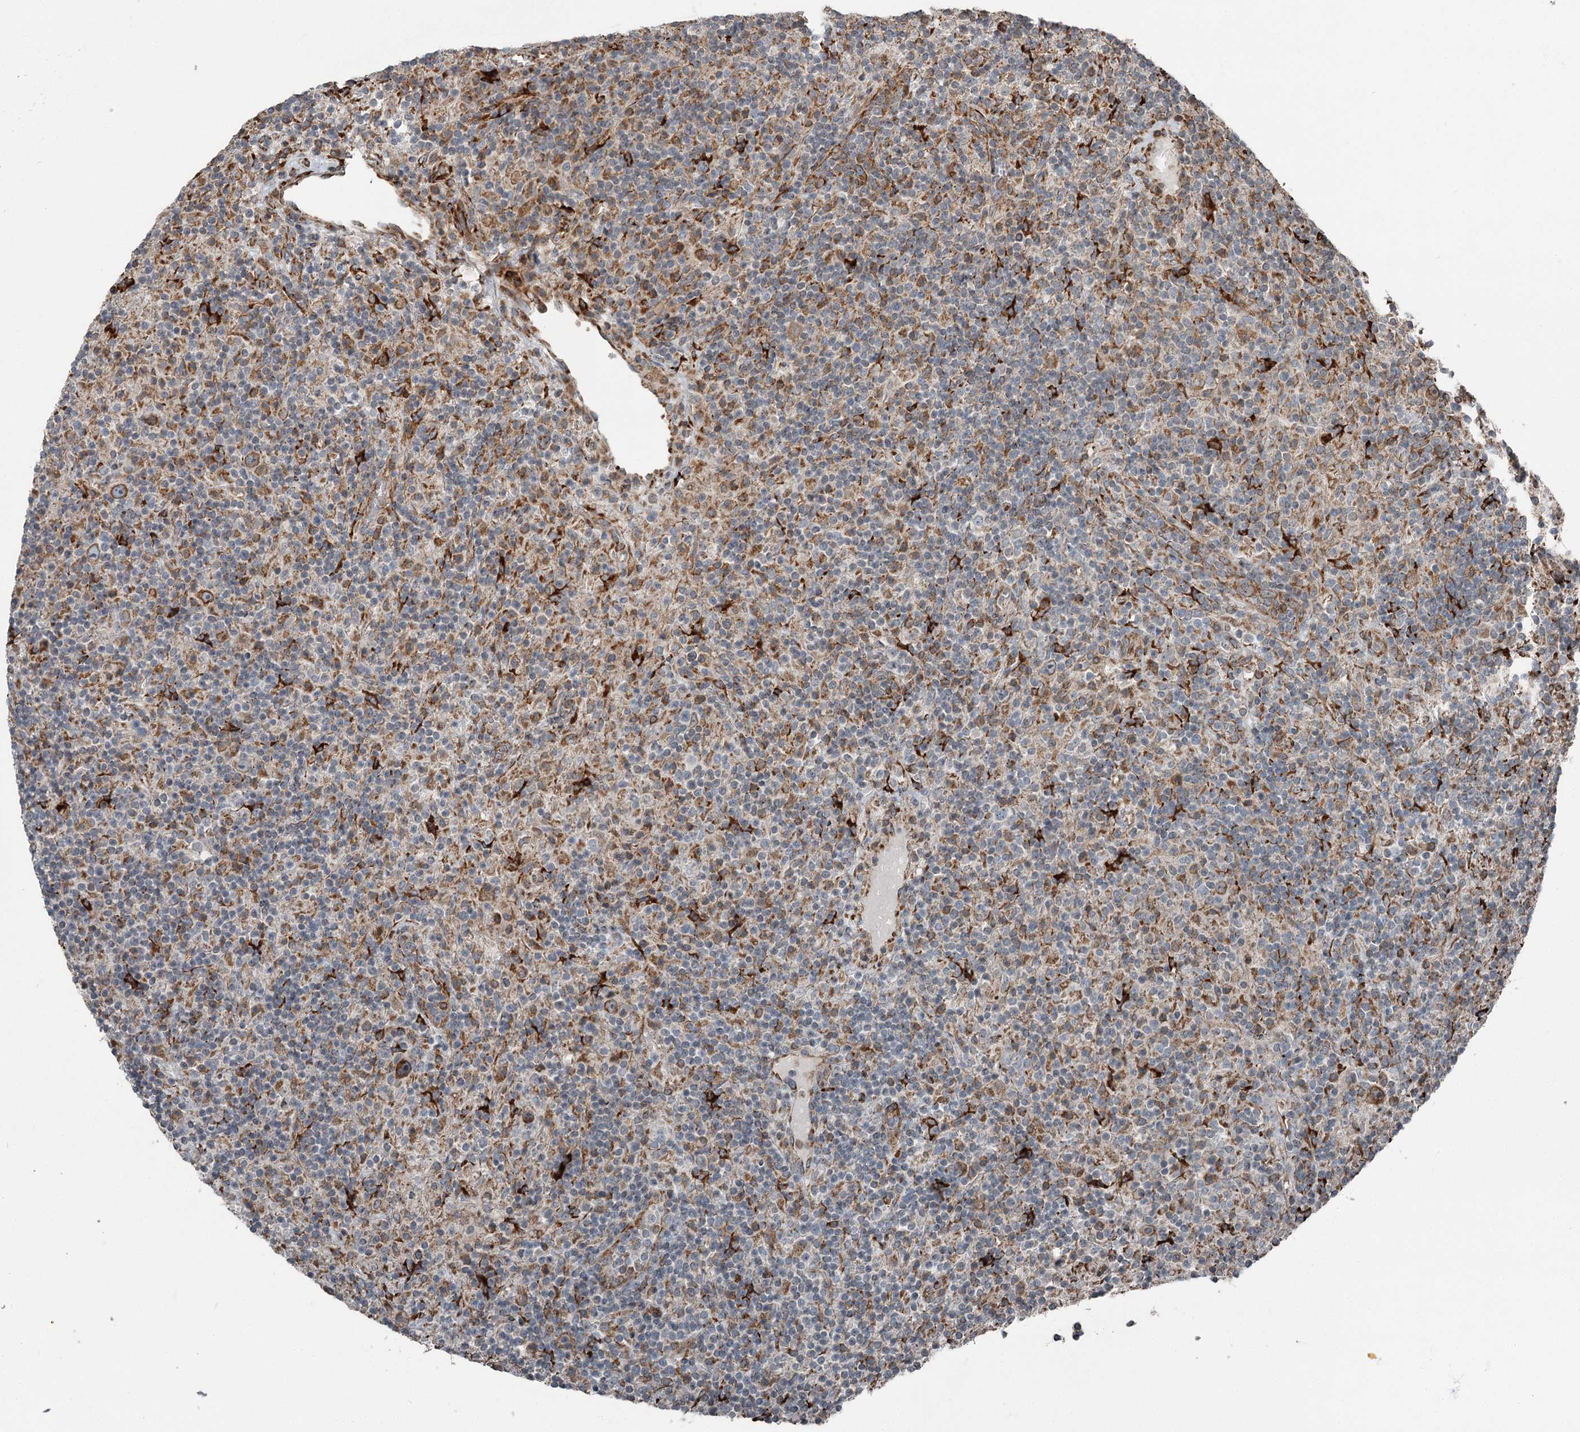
{"staining": {"intensity": "moderate", "quantity": "25%-75%", "location": "cytoplasmic/membranous"}, "tissue": "lymphoma", "cell_type": "Tumor cells", "image_type": "cancer", "snomed": [{"axis": "morphology", "description": "Hodgkin's disease, NOS"}, {"axis": "topography", "description": "Lymph node"}], "caption": "The image shows a brown stain indicating the presence of a protein in the cytoplasmic/membranous of tumor cells in lymphoma.", "gene": "RASSF8", "patient": {"sex": "male", "age": 70}}